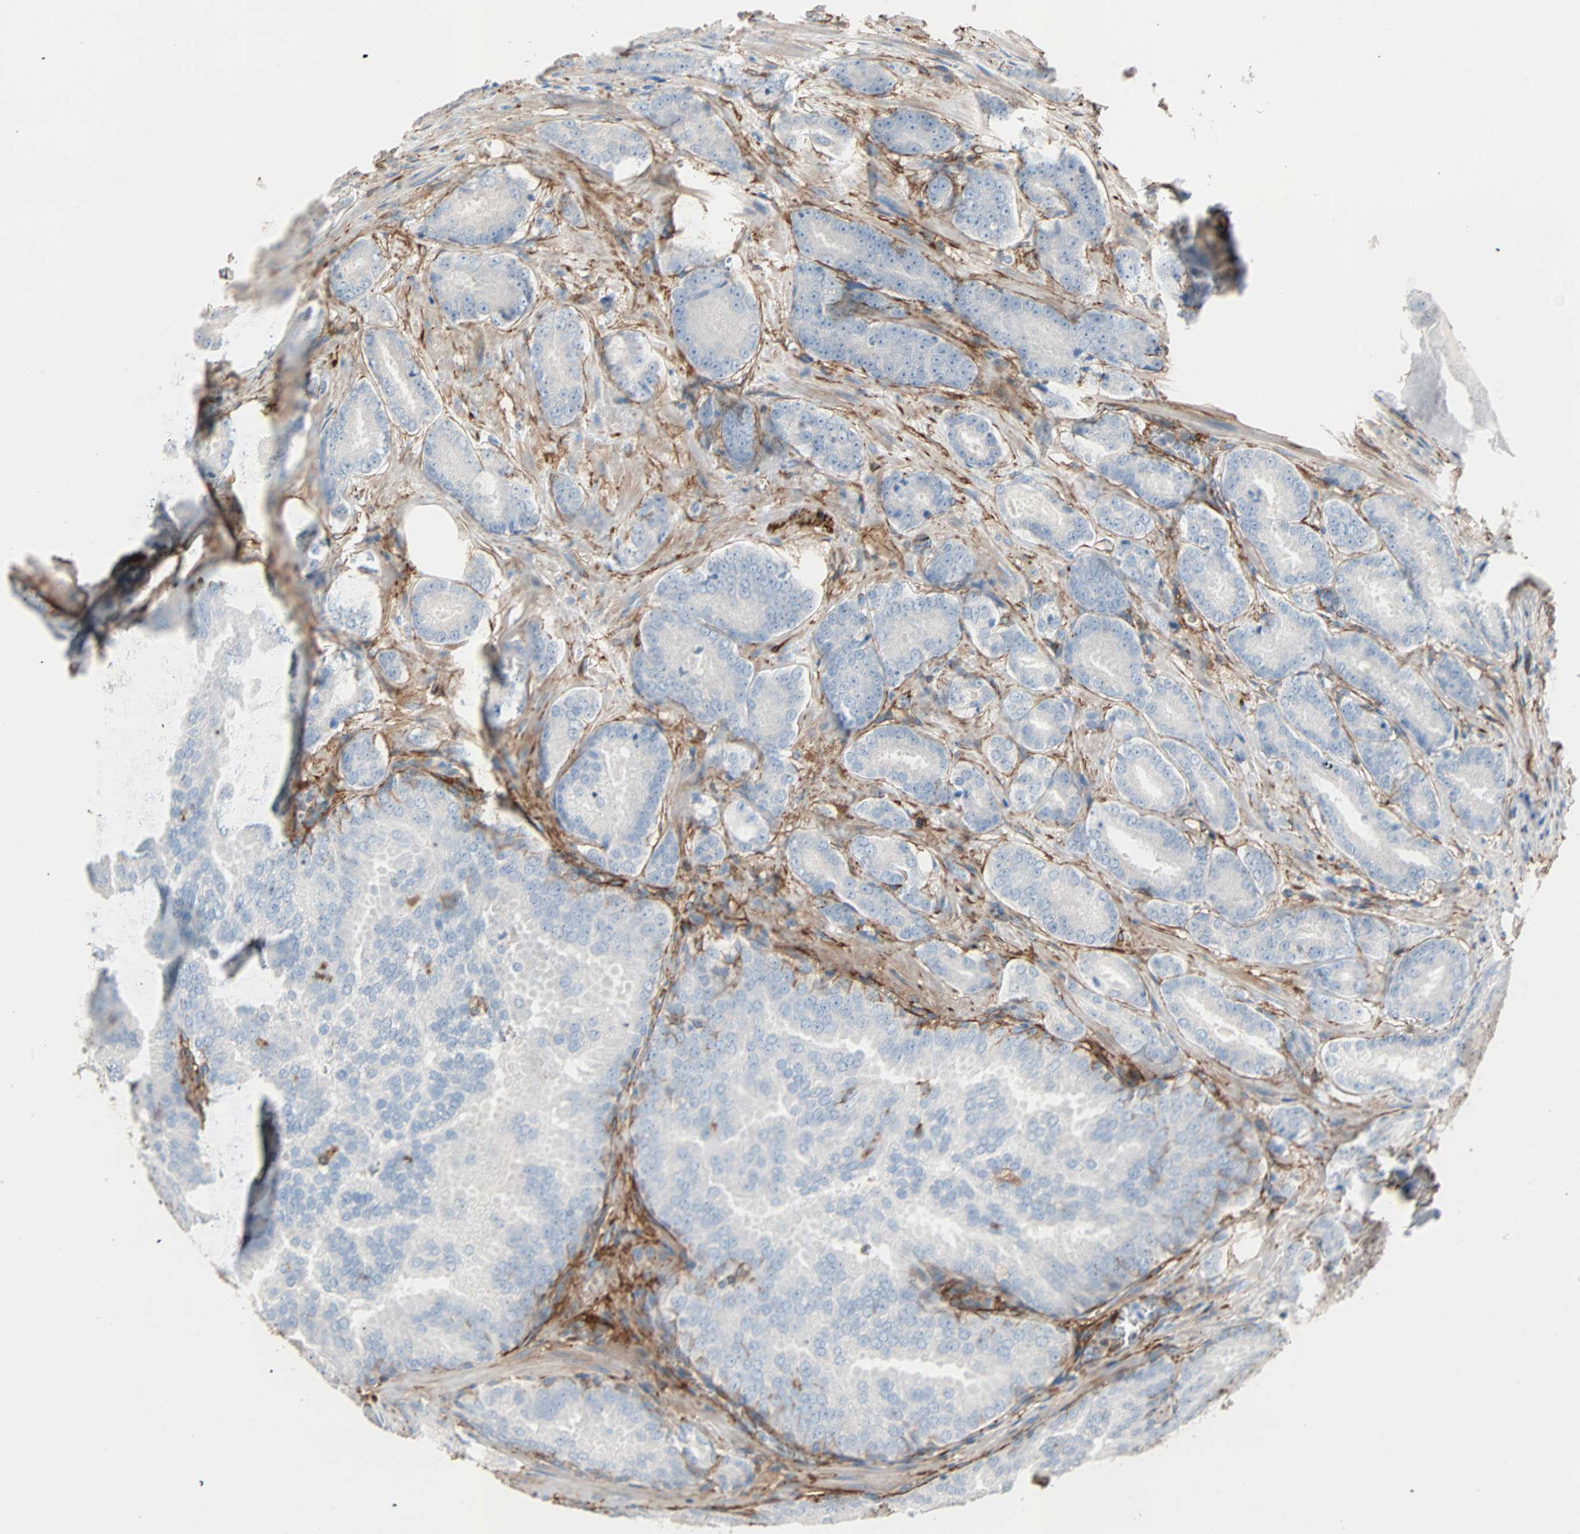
{"staining": {"intensity": "negative", "quantity": "none", "location": "none"}, "tissue": "prostate cancer", "cell_type": "Tumor cells", "image_type": "cancer", "snomed": [{"axis": "morphology", "description": "Adenocarcinoma, High grade"}, {"axis": "topography", "description": "Prostate"}], "caption": "Immunohistochemical staining of high-grade adenocarcinoma (prostate) reveals no significant staining in tumor cells.", "gene": "EPB41L2", "patient": {"sex": "male", "age": 64}}